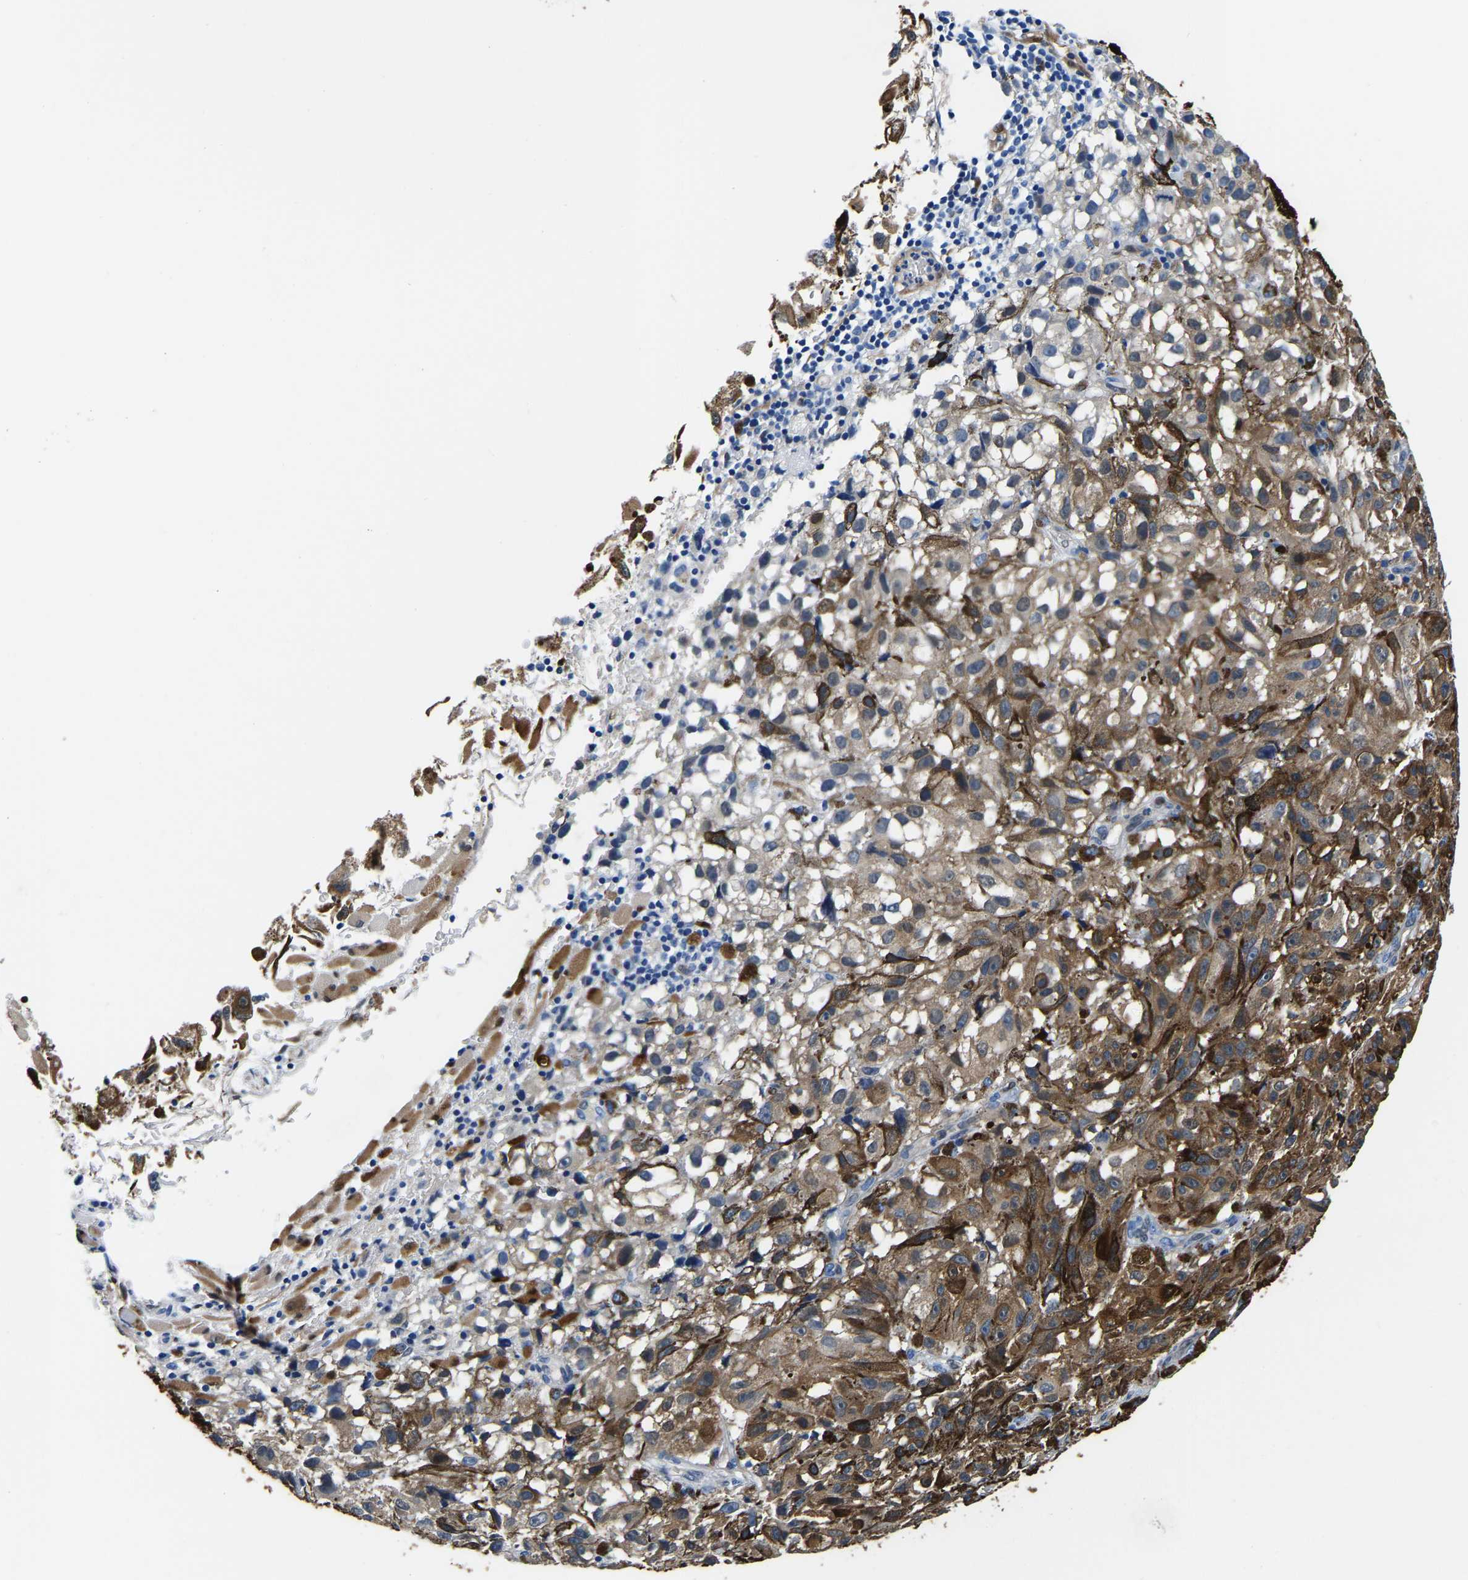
{"staining": {"intensity": "moderate", "quantity": ">75%", "location": "cytoplasmic/membranous,nuclear"}, "tissue": "melanoma", "cell_type": "Tumor cells", "image_type": "cancer", "snomed": [{"axis": "morphology", "description": "Malignant melanoma, NOS"}, {"axis": "topography", "description": "Skin"}], "caption": "This is a histology image of immunohistochemistry staining of malignant melanoma, which shows moderate expression in the cytoplasmic/membranous and nuclear of tumor cells.", "gene": "S100A13", "patient": {"sex": "female", "age": 104}}